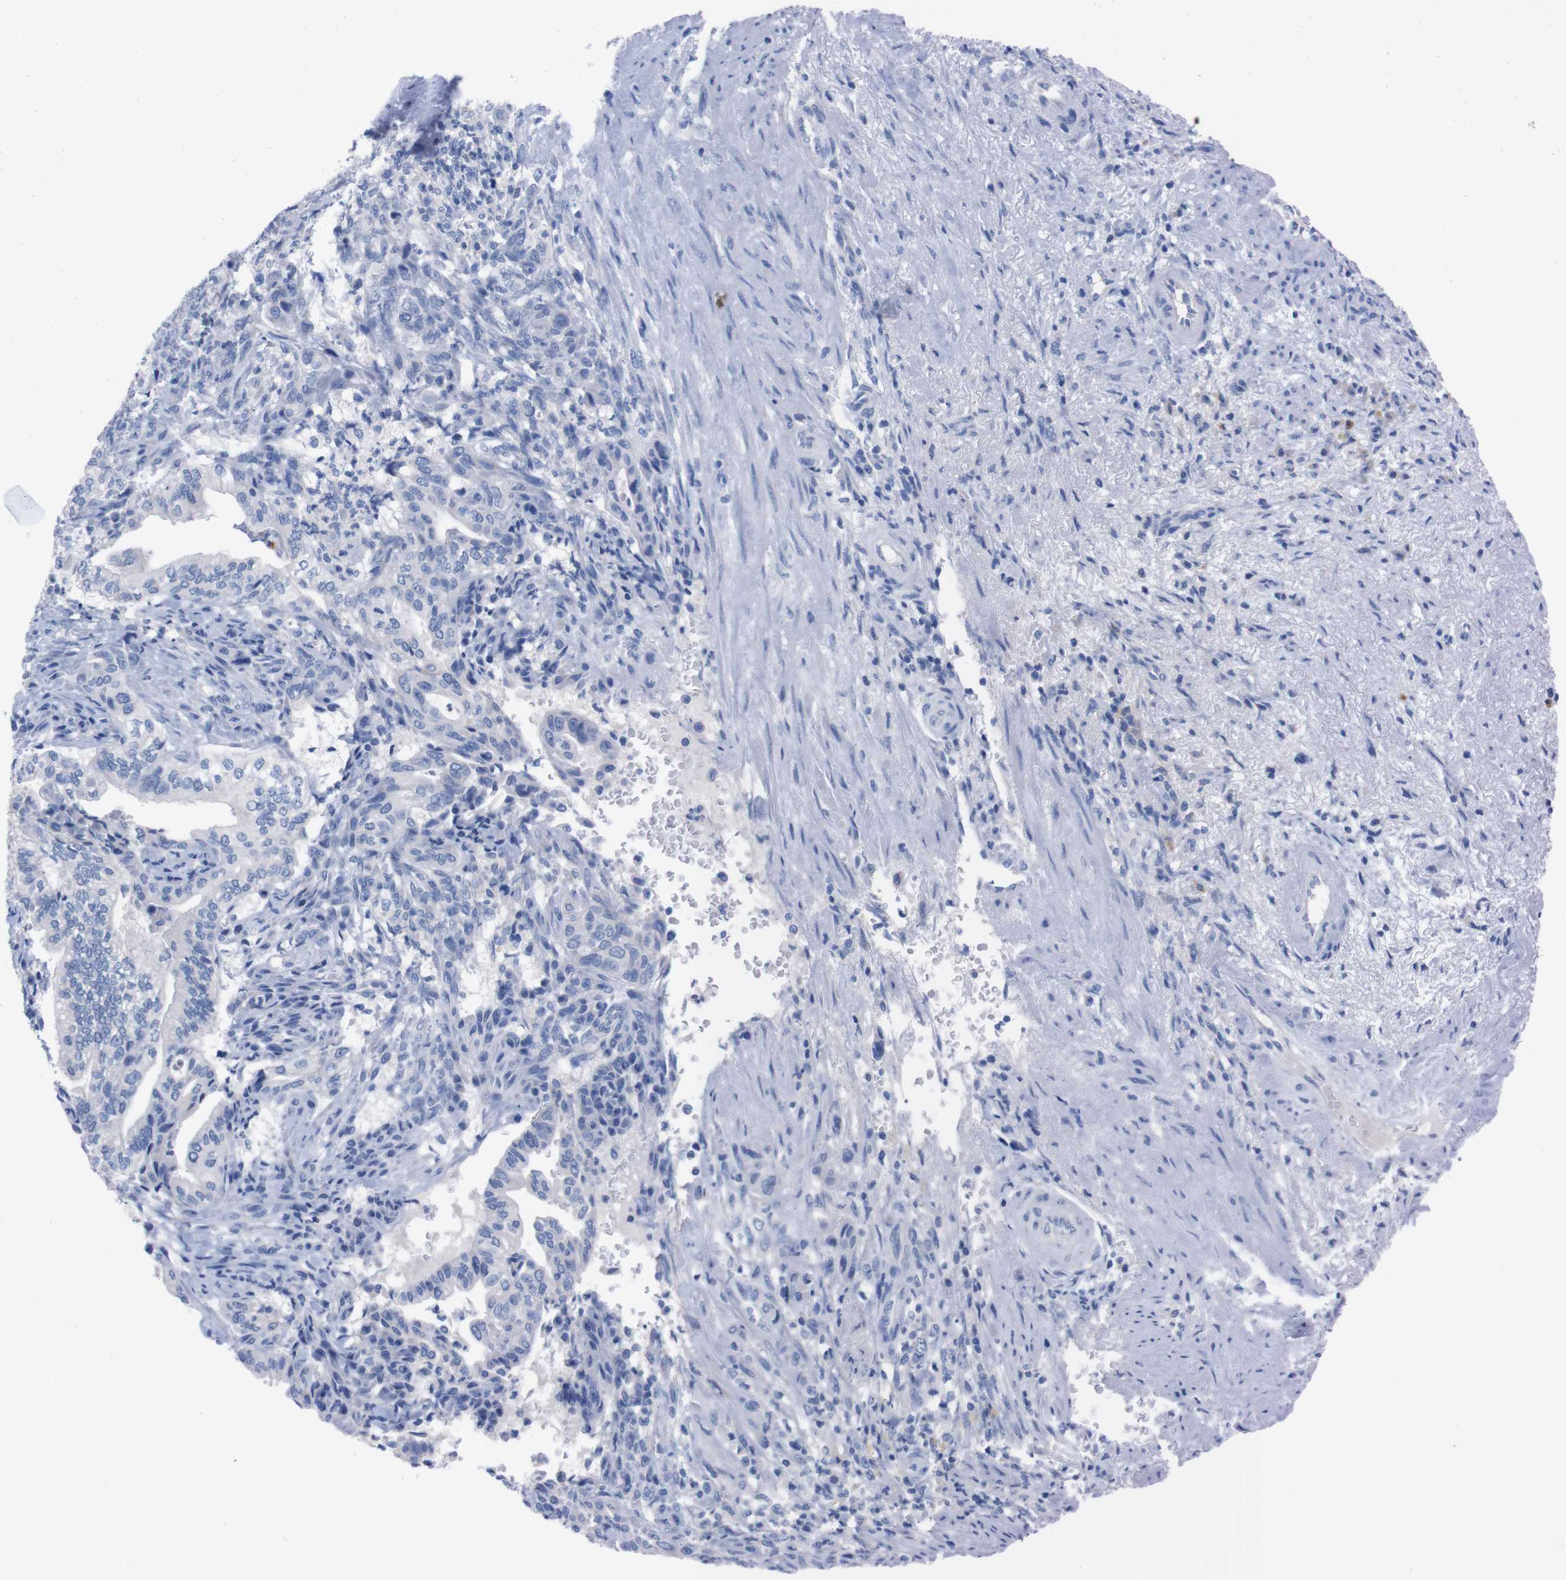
{"staining": {"intensity": "negative", "quantity": "none", "location": "none"}, "tissue": "liver cancer", "cell_type": "Tumor cells", "image_type": "cancer", "snomed": [{"axis": "morphology", "description": "Cholangiocarcinoma"}, {"axis": "topography", "description": "Liver"}], "caption": "A micrograph of human cholangiocarcinoma (liver) is negative for staining in tumor cells.", "gene": "TMEM243", "patient": {"sex": "female", "age": 67}}